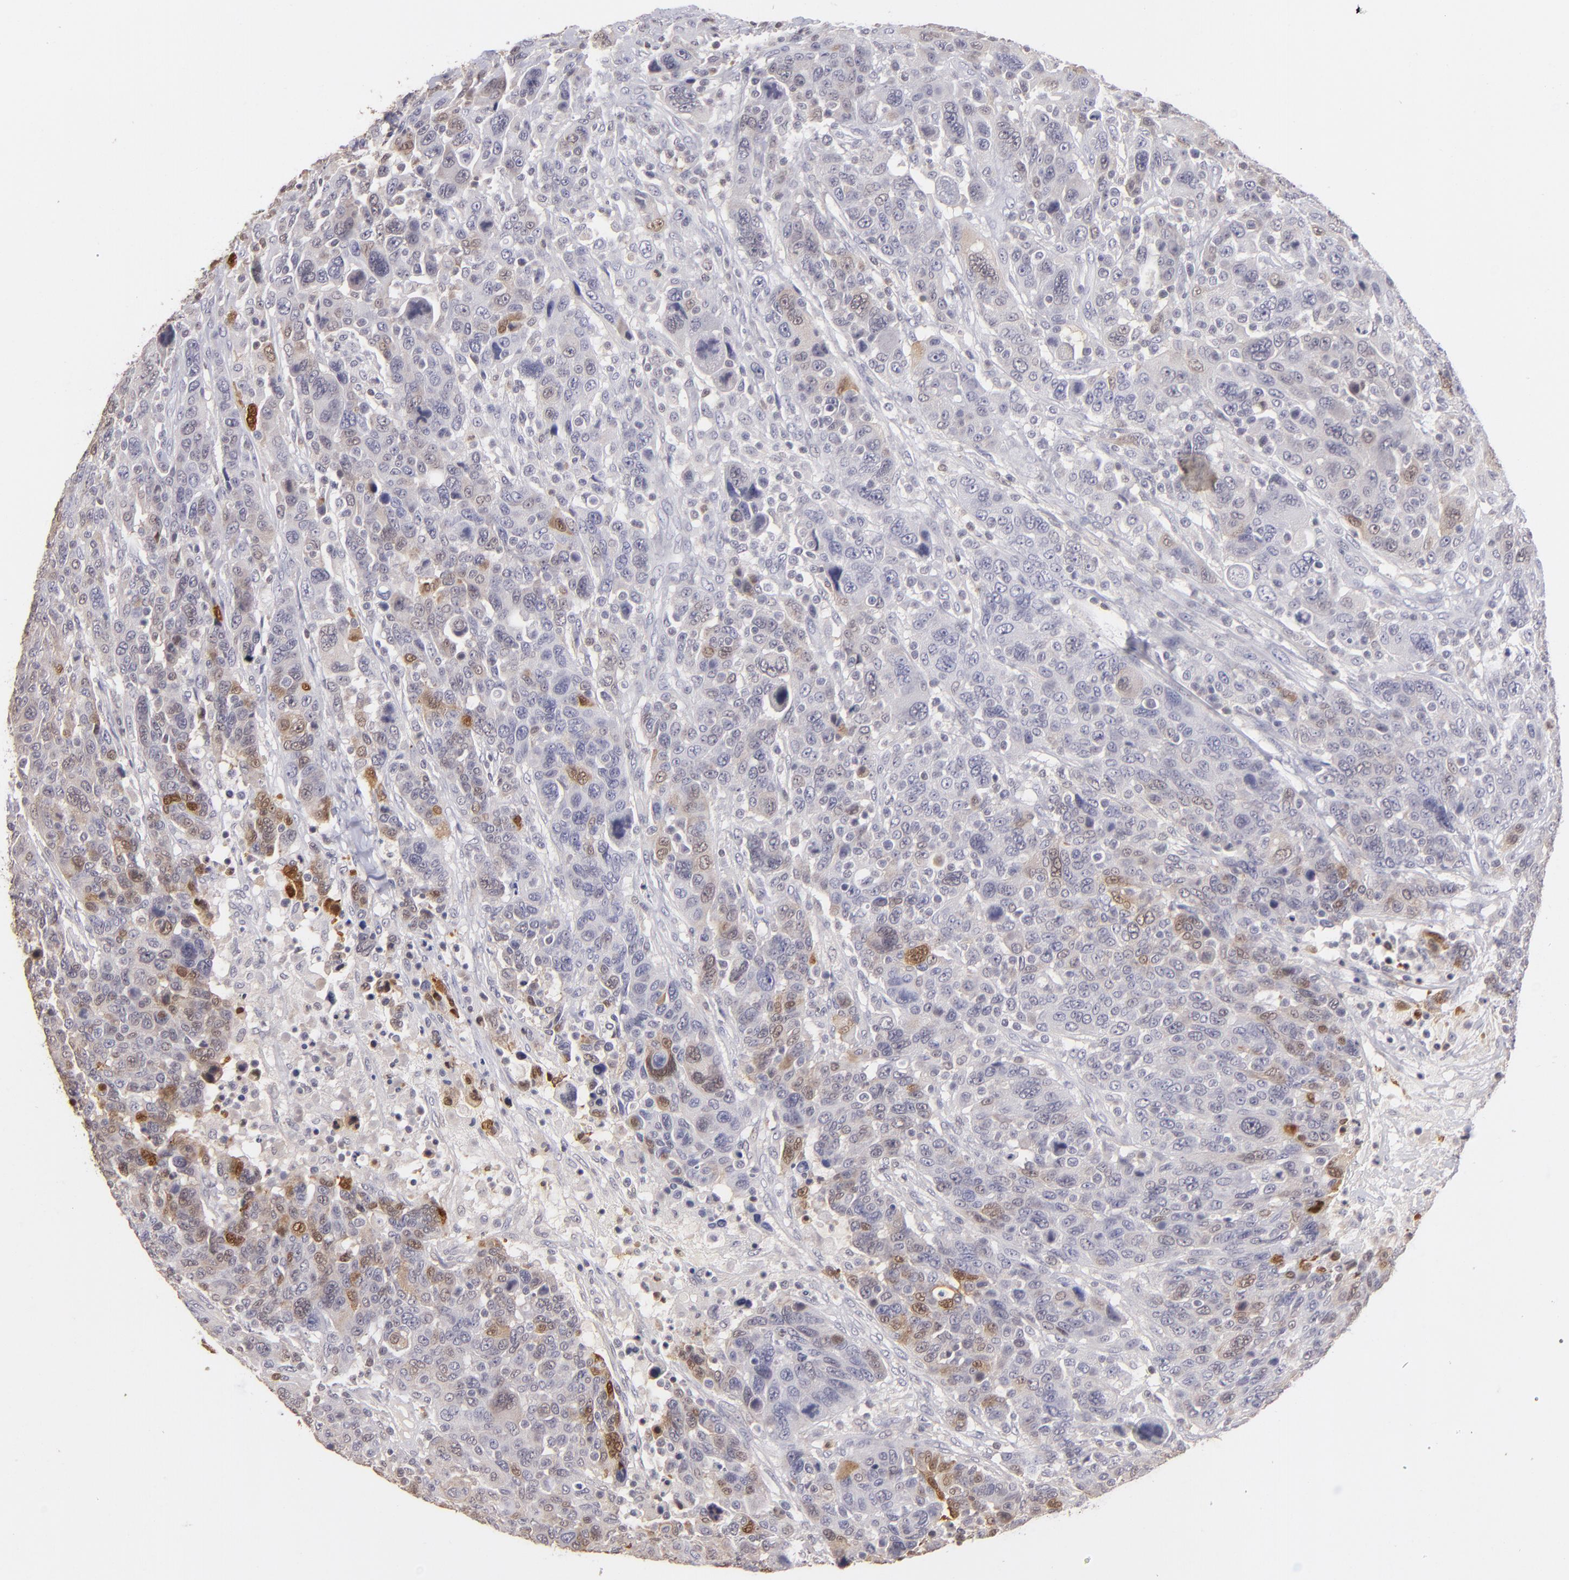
{"staining": {"intensity": "moderate", "quantity": "<25%", "location": "cytoplasmic/membranous,nuclear"}, "tissue": "breast cancer", "cell_type": "Tumor cells", "image_type": "cancer", "snomed": [{"axis": "morphology", "description": "Duct carcinoma"}, {"axis": "topography", "description": "Breast"}], "caption": "An immunohistochemistry histopathology image of tumor tissue is shown. Protein staining in brown shows moderate cytoplasmic/membranous and nuclear positivity in breast cancer within tumor cells.", "gene": "S100A2", "patient": {"sex": "female", "age": 37}}